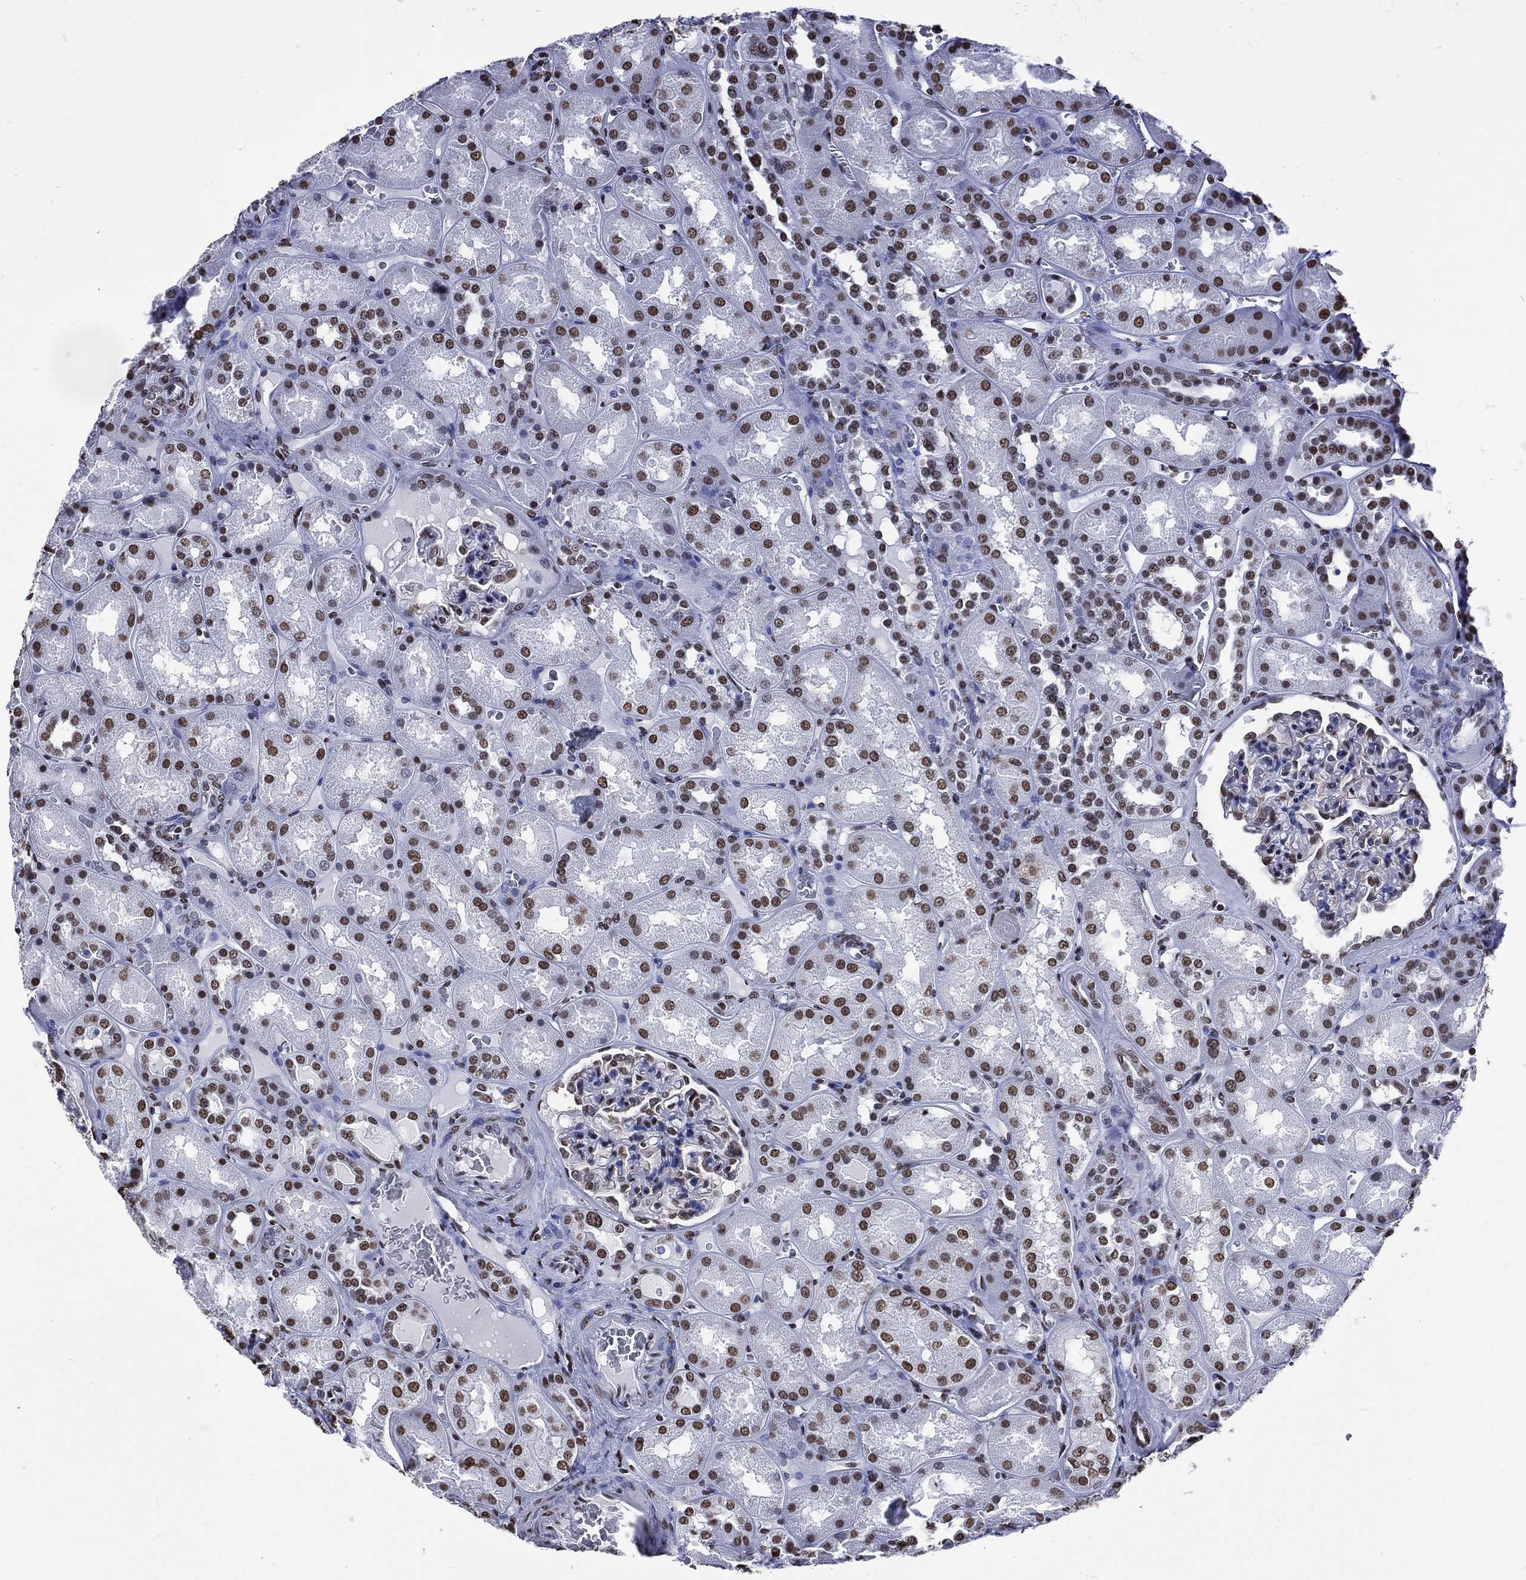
{"staining": {"intensity": "moderate", "quantity": "25%-75%", "location": "nuclear"}, "tissue": "kidney", "cell_type": "Cells in glomeruli", "image_type": "normal", "snomed": [{"axis": "morphology", "description": "Normal tissue, NOS"}, {"axis": "topography", "description": "Kidney"}], "caption": "IHC photomicrograph of benign human kidney stained for a protein (brown), which exhibits medium levels of moderate nuclear expression in about 25%-75% of cells in glomeruli.", "gene": "RETREG2", "patient": {"sex": "male", "age": 73}}